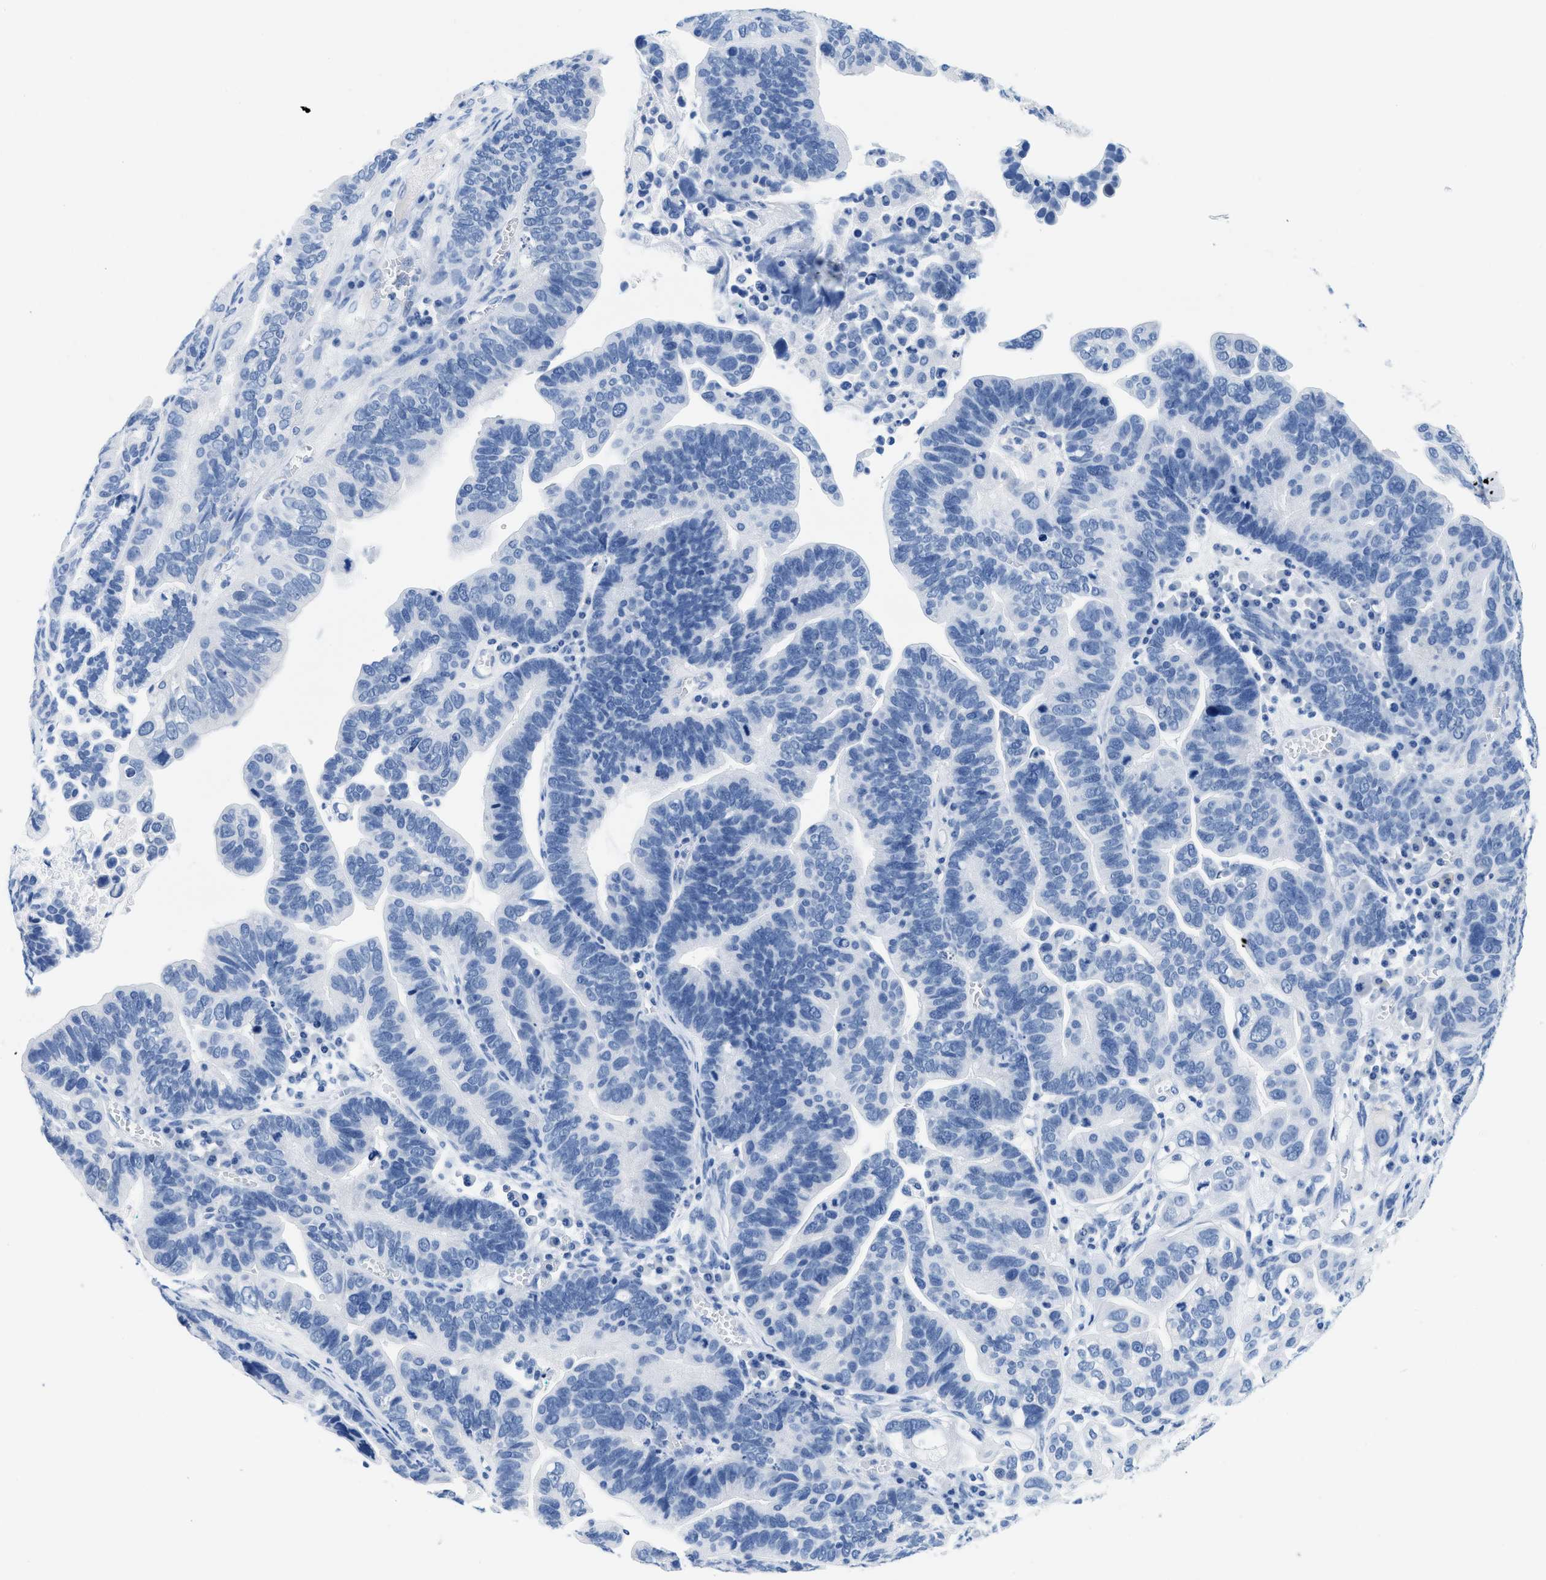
{"staining": {"intensity": "negative", "quantity": "none", "location": "none"}, "tissue": "ovarian cancer", "cell_type": "Tumor cells", "image_type": "cancer", "snomed": [{"axis": "morphology", "description": "Cystadenocarcinoma, serous, NOS"}, {"axis": "topography", "description": "Ovary"}], "caption": "This is an immunohistochemistry histopathology image of human serous cystadenocarcinoma (ovarian). There is no staining in tumor cells.", "gene": "GSN", "patient": {"sex": "female", "age": 56}}